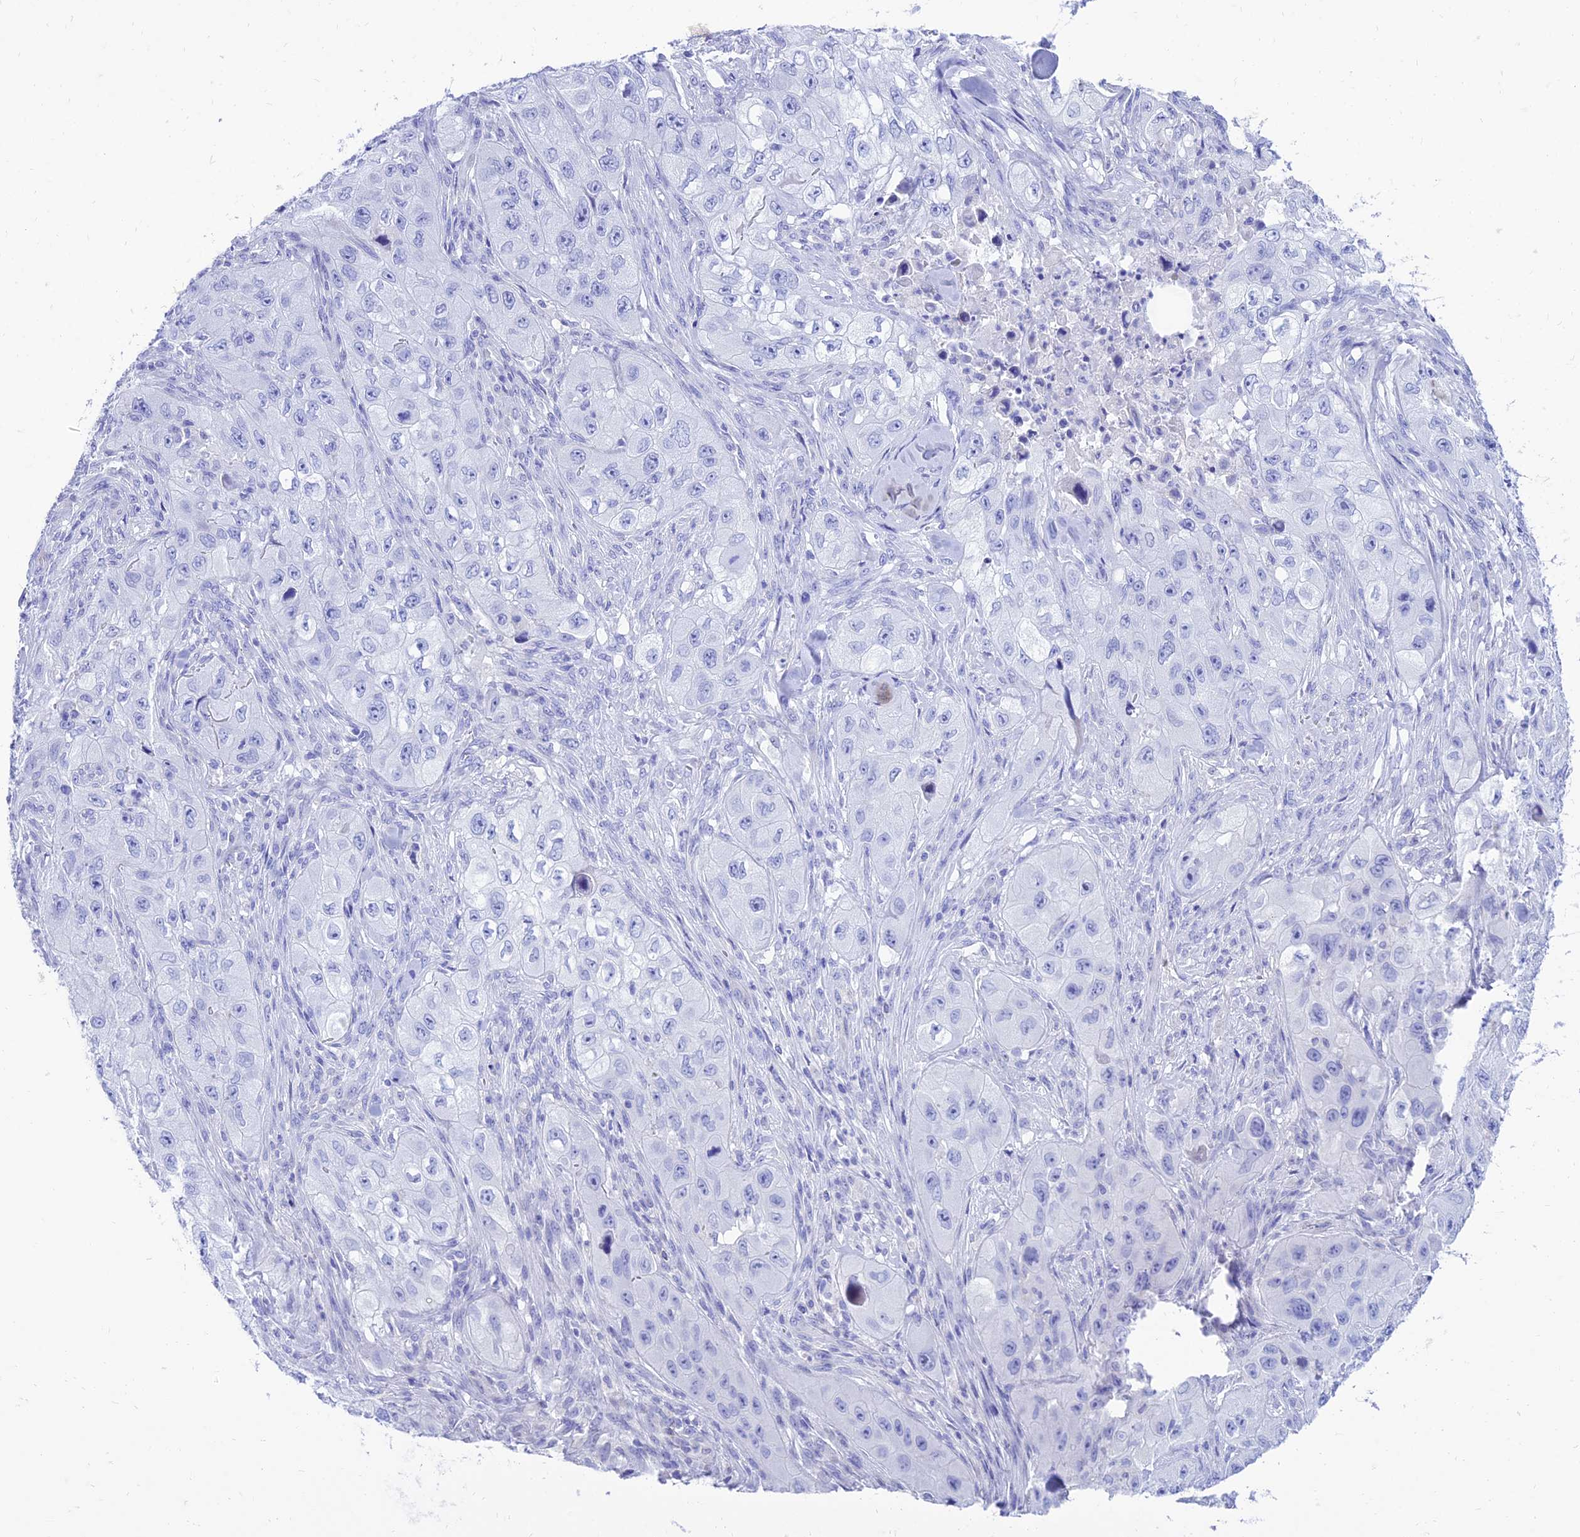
{"staining": {"intensity": "negative", "quantity": "none", "location": "none"}, "tissue": "skin cancer", "cell_type": "Tumor cells", "image_type": "cancer", "snomed": [{"axis": "morphology", "description": "Squamous cell carcinoma, NOS"}, {"axis": "topography", "description": "Skin"}, {"axis": "topography", "description": "Subcutis"}], "caption": "This is an IHC image of skin cancer. There is no expression in tumor cells.", "gene": "TAC3", "patient": {"sex": "male", "age": 73}}